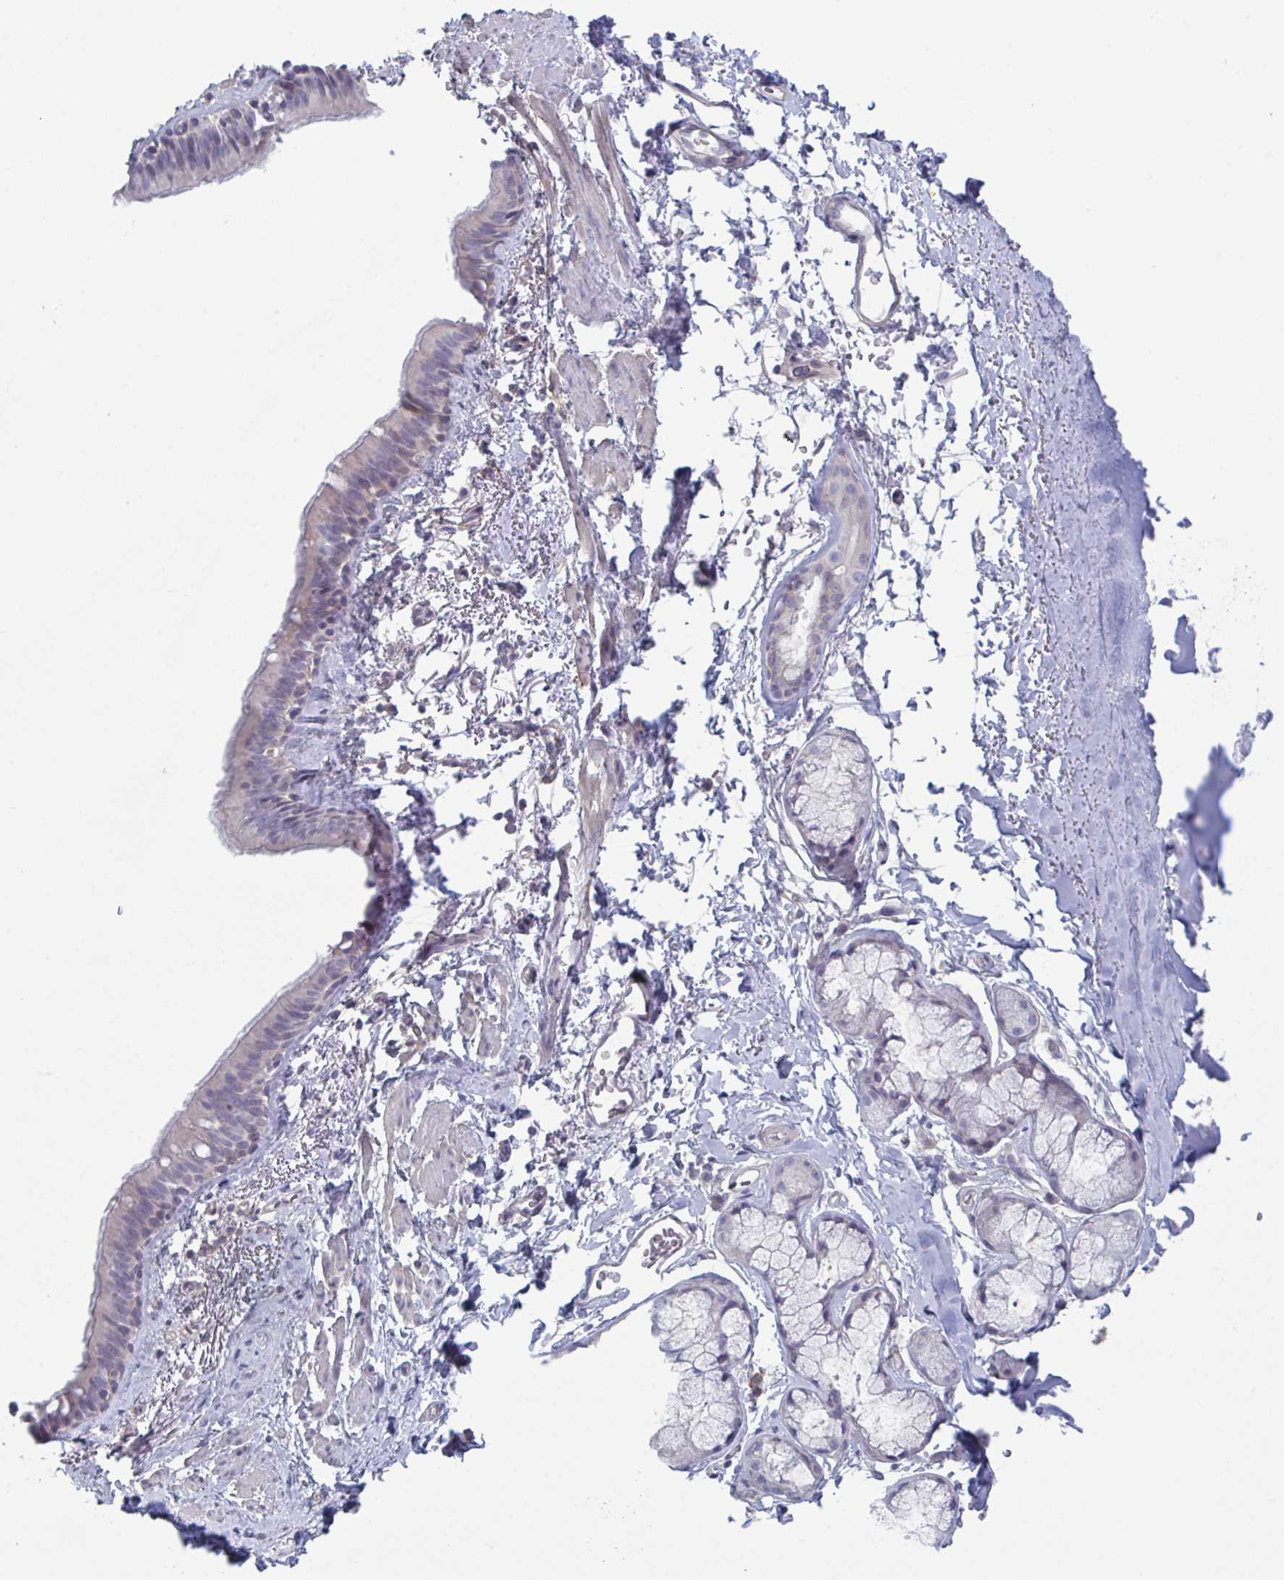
{"staining": {"intensity": "moderate", "quantity": ">75%", "location": "cytoplasmic/membranous"}, "tissue": "soft tissue", "cell_type": "Chondrocytes", "image_type": "normal", "snomed": [{"axis": "morphology", "description": "Normal tissue, NOS"}, {"axis": "topography", "description": "Cartilage tissue"}, {"axis": "topography", "description": "Bronchus"}, {"axis": "topography", "description": "Peripheral nerve tissue"}], "caption": "Moderate cytoplasmic/membranous staining is present in approximately >75% of chondrocytes in normal soft tissue. (Brightfield microscopy of DAB IHC at high magnification).", "gene": "STK26", "patient": {"sex": "male", "age": 67}}